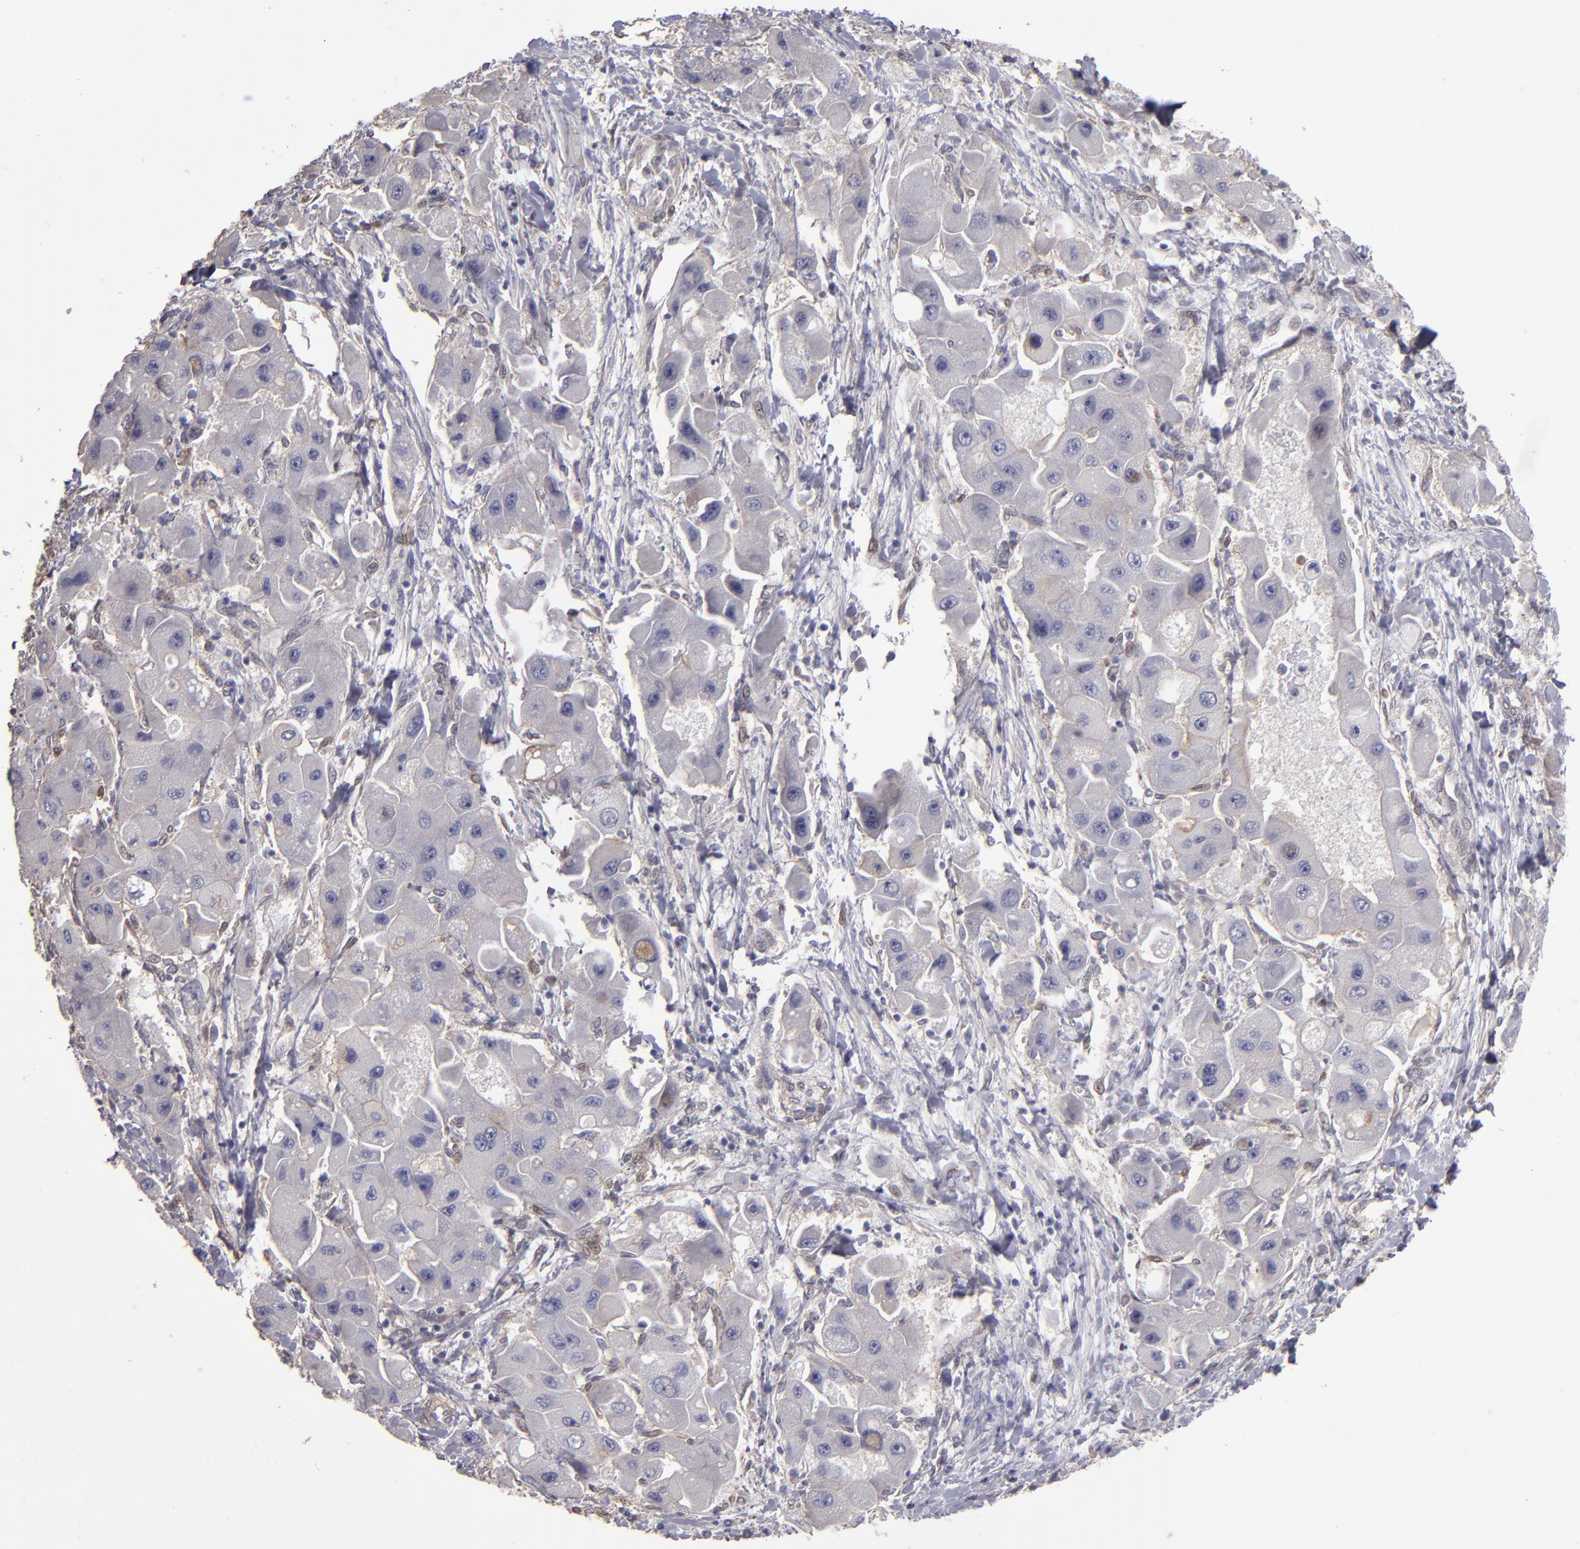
{"staining": {"intensity": "weak", "quantity": ">75%", "location": "cytoplasmic/membranous"}, "tissue": "liver cancer", "cell_type": "Tumor cells", "image_type": "cancer", "snomed": [{"axis": "morphology", "description": "Carcinoma, Hepatocellular, NOS"}, {"axis": "topography", "description": "Liver"}], "caption": "Immunohistochemistry (DAB) staining of liver hepatocellular carcinoma shows weak cytoplasmic/membranous protein staining in about >75% of tumor cells.", "gene": "NDRG2", "patient": {"sex": "male", "age": 24}}